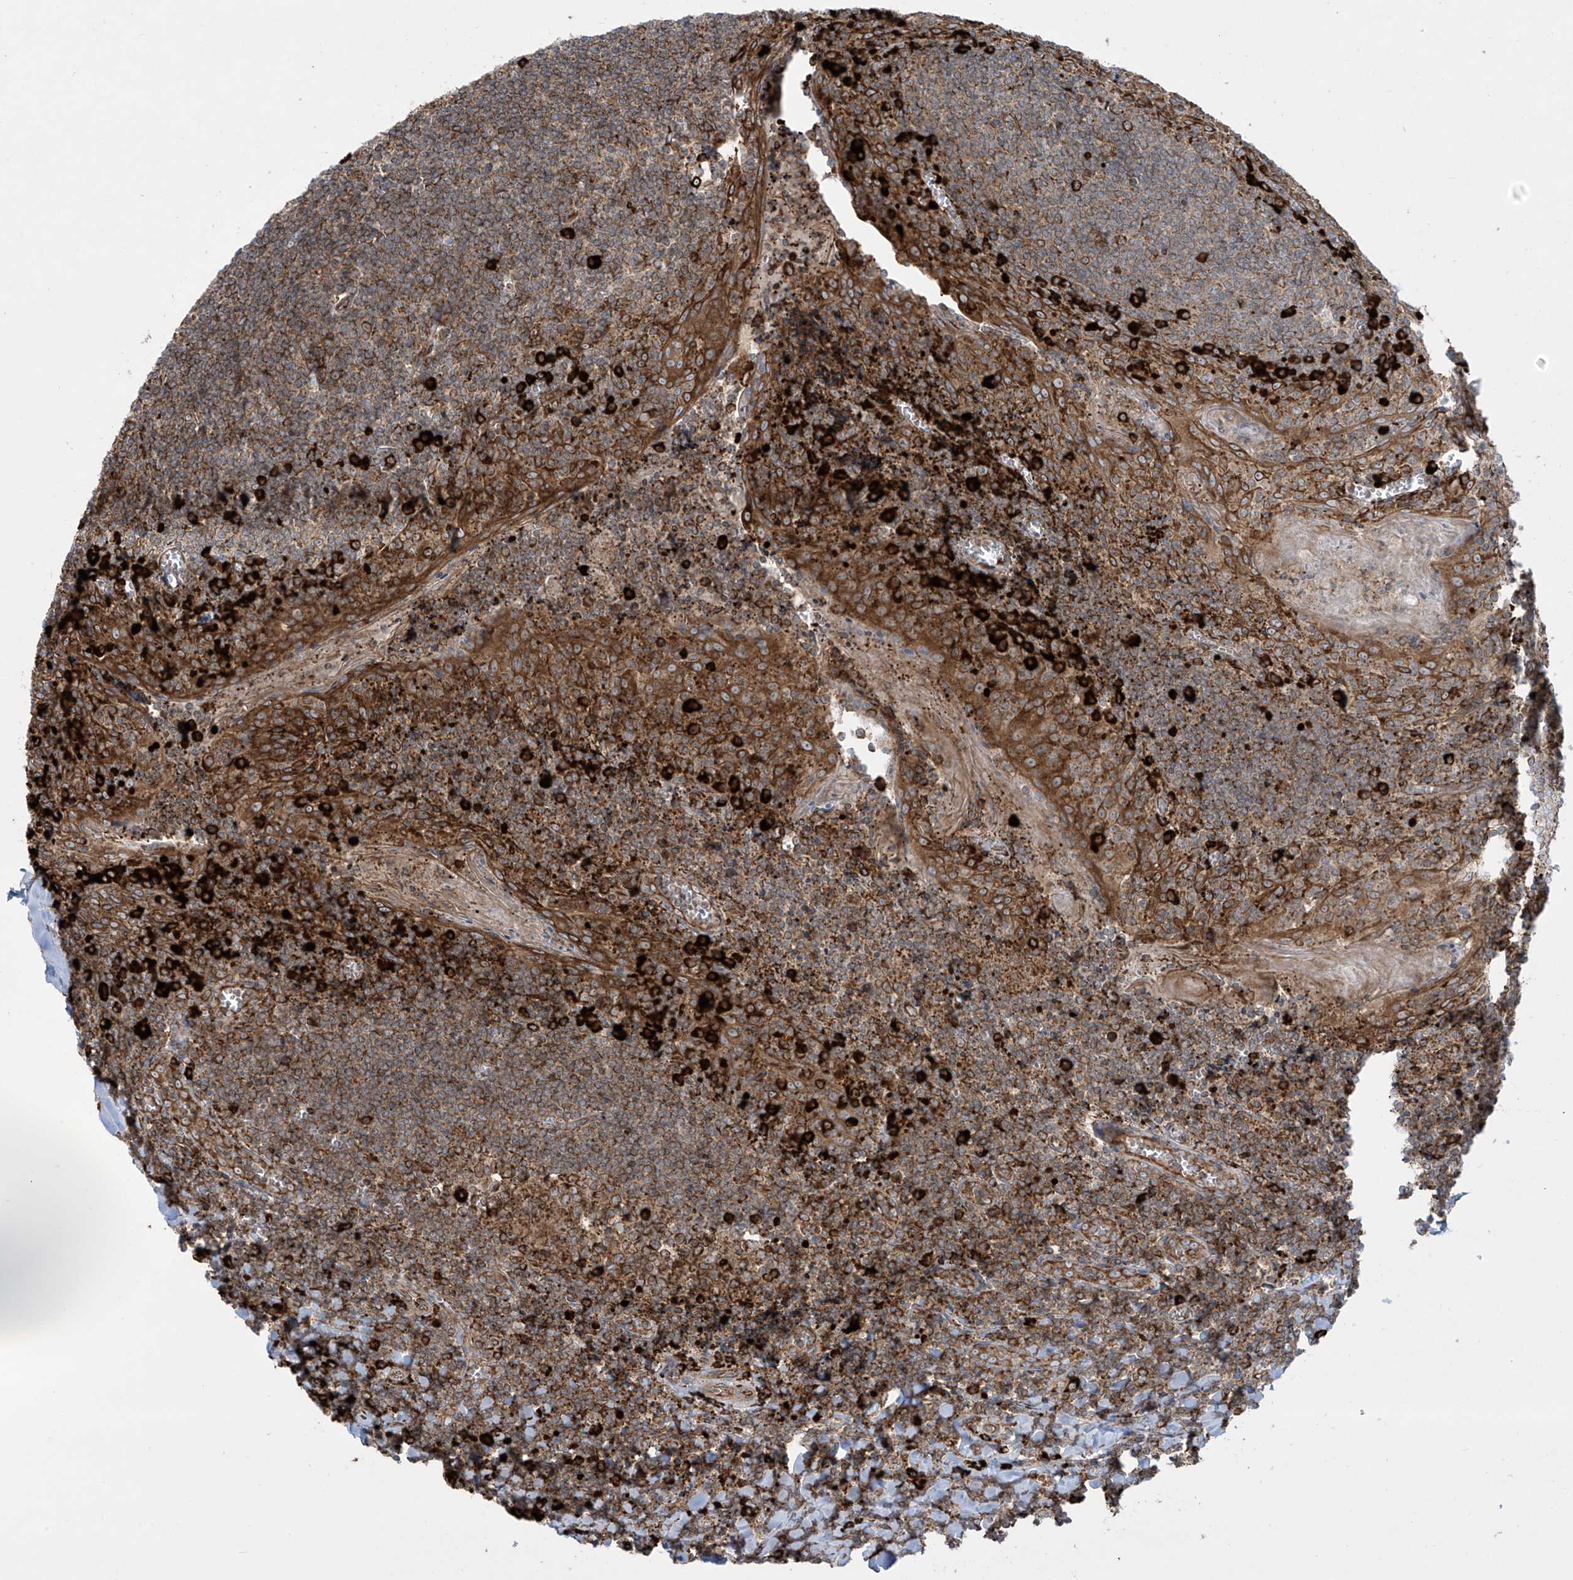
{"staining": {"intensity": "strong", "quantity": ">75%", "location": "cytoplasmic/membranous"}, "tissue": "tonsil", "cell_type": "Germinal center cells", "image_type": "normal", "snomed": [{"axis": "morphology", "description": "Normal tissue, NOS"}, {"axis": "topography", "description": "Tonsil"}], "caption": "Immunohistochemistry (IHC) of benign human tonsil reveals high levels of strong cytoplasmic/membranous expression in about >75% of germinal center cells. Ihc stains the protein of interest in brown and the nuclei are stained blue.", "gene": "MX1", "patient": {"sex": "male", "age": 27}}